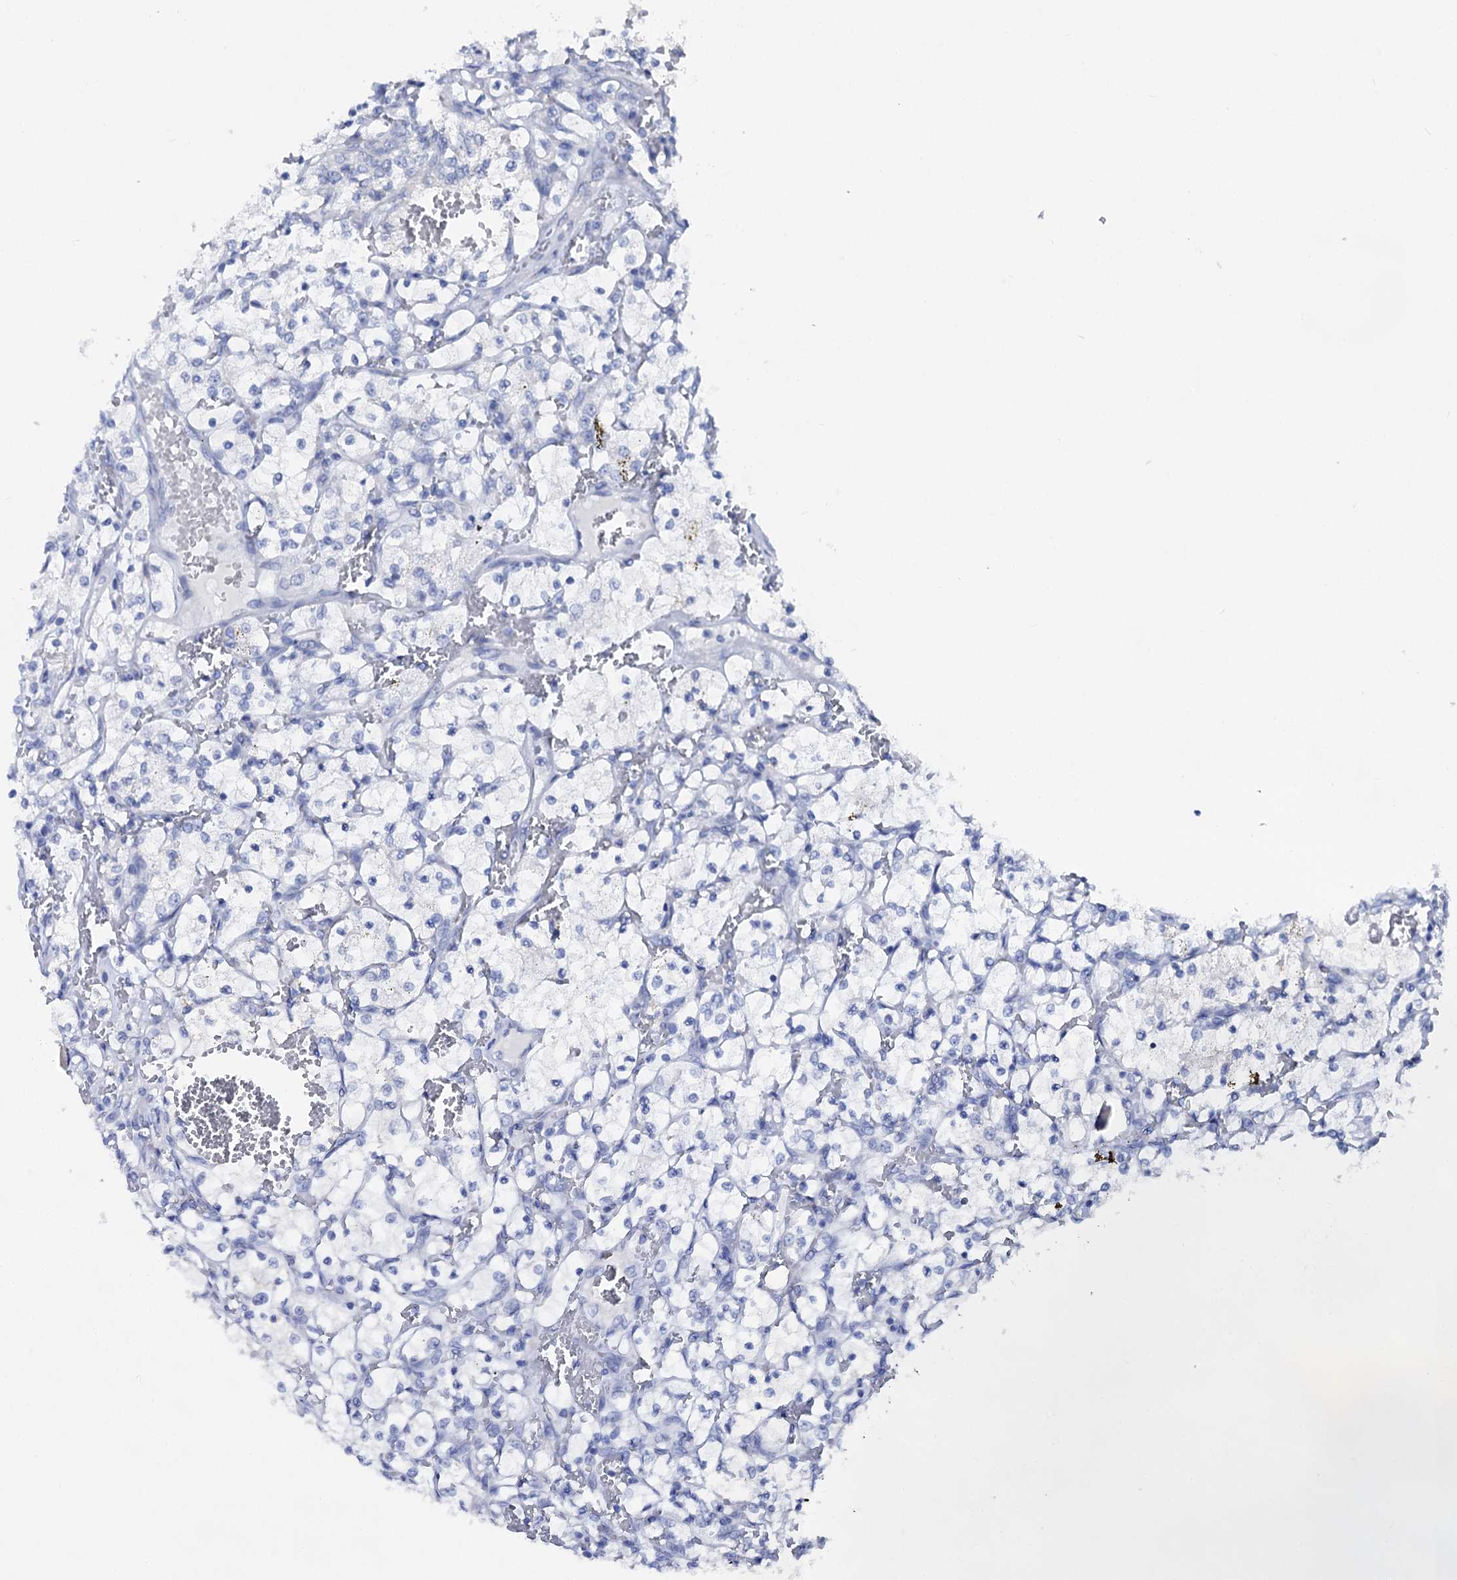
{"staining": {"intensity": "negative", "quantity": "none", "location": "none"}, "tissue": "renal cancer", "cell_type": "Tumor cells", "image_type": "cancer", "snomed": [{"axis": "morphology", "description": "Adenocarcinoma, NOS"}, {"axis": "topography", "description": "Kidney"}], "caption": "Human renal cancer stained for a protein using immunohistochemistry shows no expression in tumor cells.", "gene": "CAPRIN2", "patient": {"sex": "female", "age": 69}}